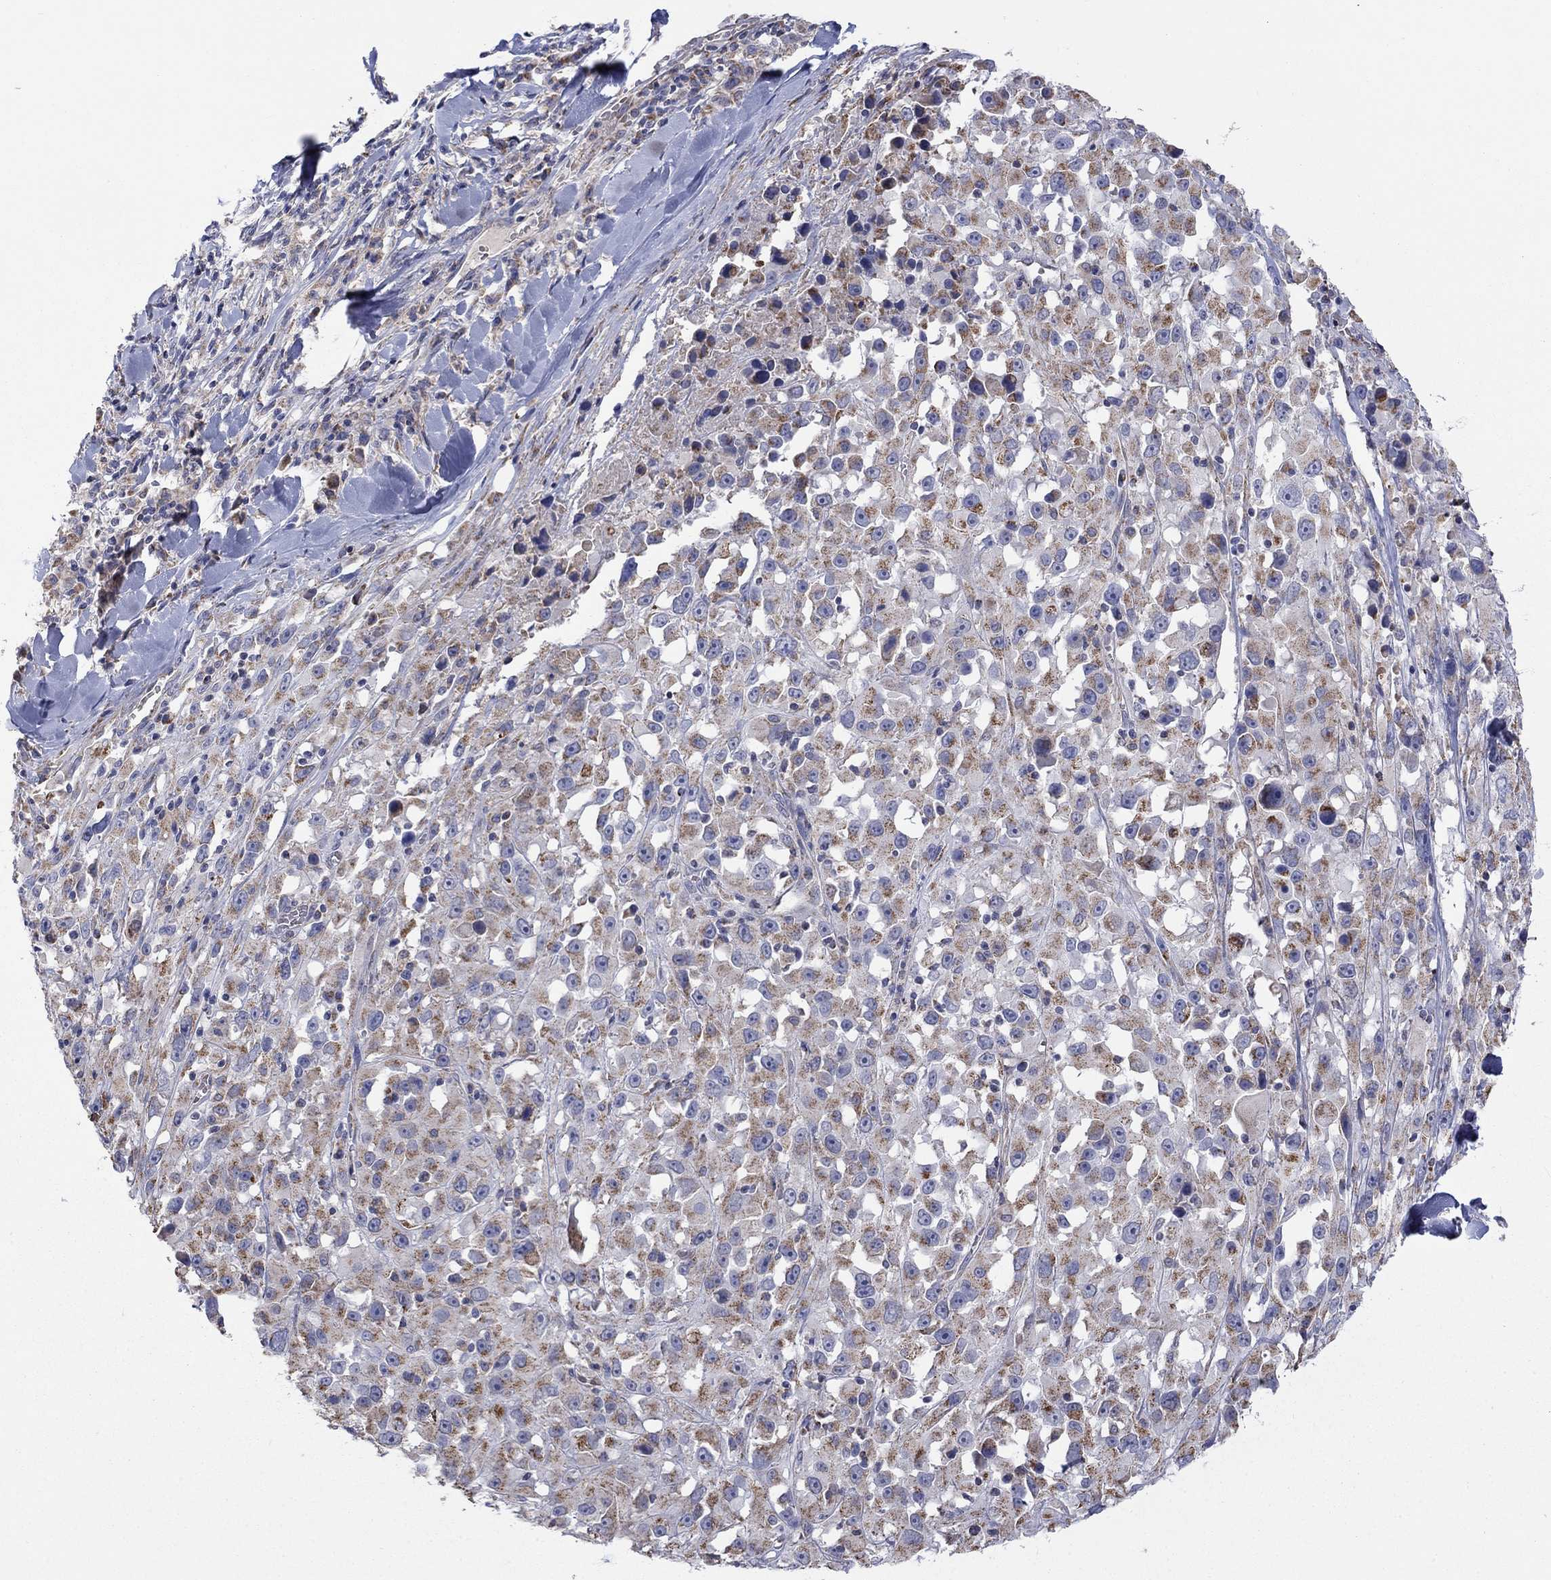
{"staining": {"intensity": "moderate", "quantity": "25%-75%", "location": "cytoplasmic/membranous"}, "tissue": "melanoma", "cell_type": "Tumor cells", "image_type": "cancer", "snomed": [{"axis": "morphology", "description": "Malignant melanoma, Metastatic site"}, {"axis": "topography", "description": "Lymph node"}], "caption": "Immunohistochemistry micrograph of human malignant melanoma (metastatic site) stained for a protein (brown), which demonstrates medium levels of moderate cytoplasmic/membranous expression in approximately 25%-75% of tumor cells.", "gene": "HPS5", "patient": {"sex": "male", "age": 50}}